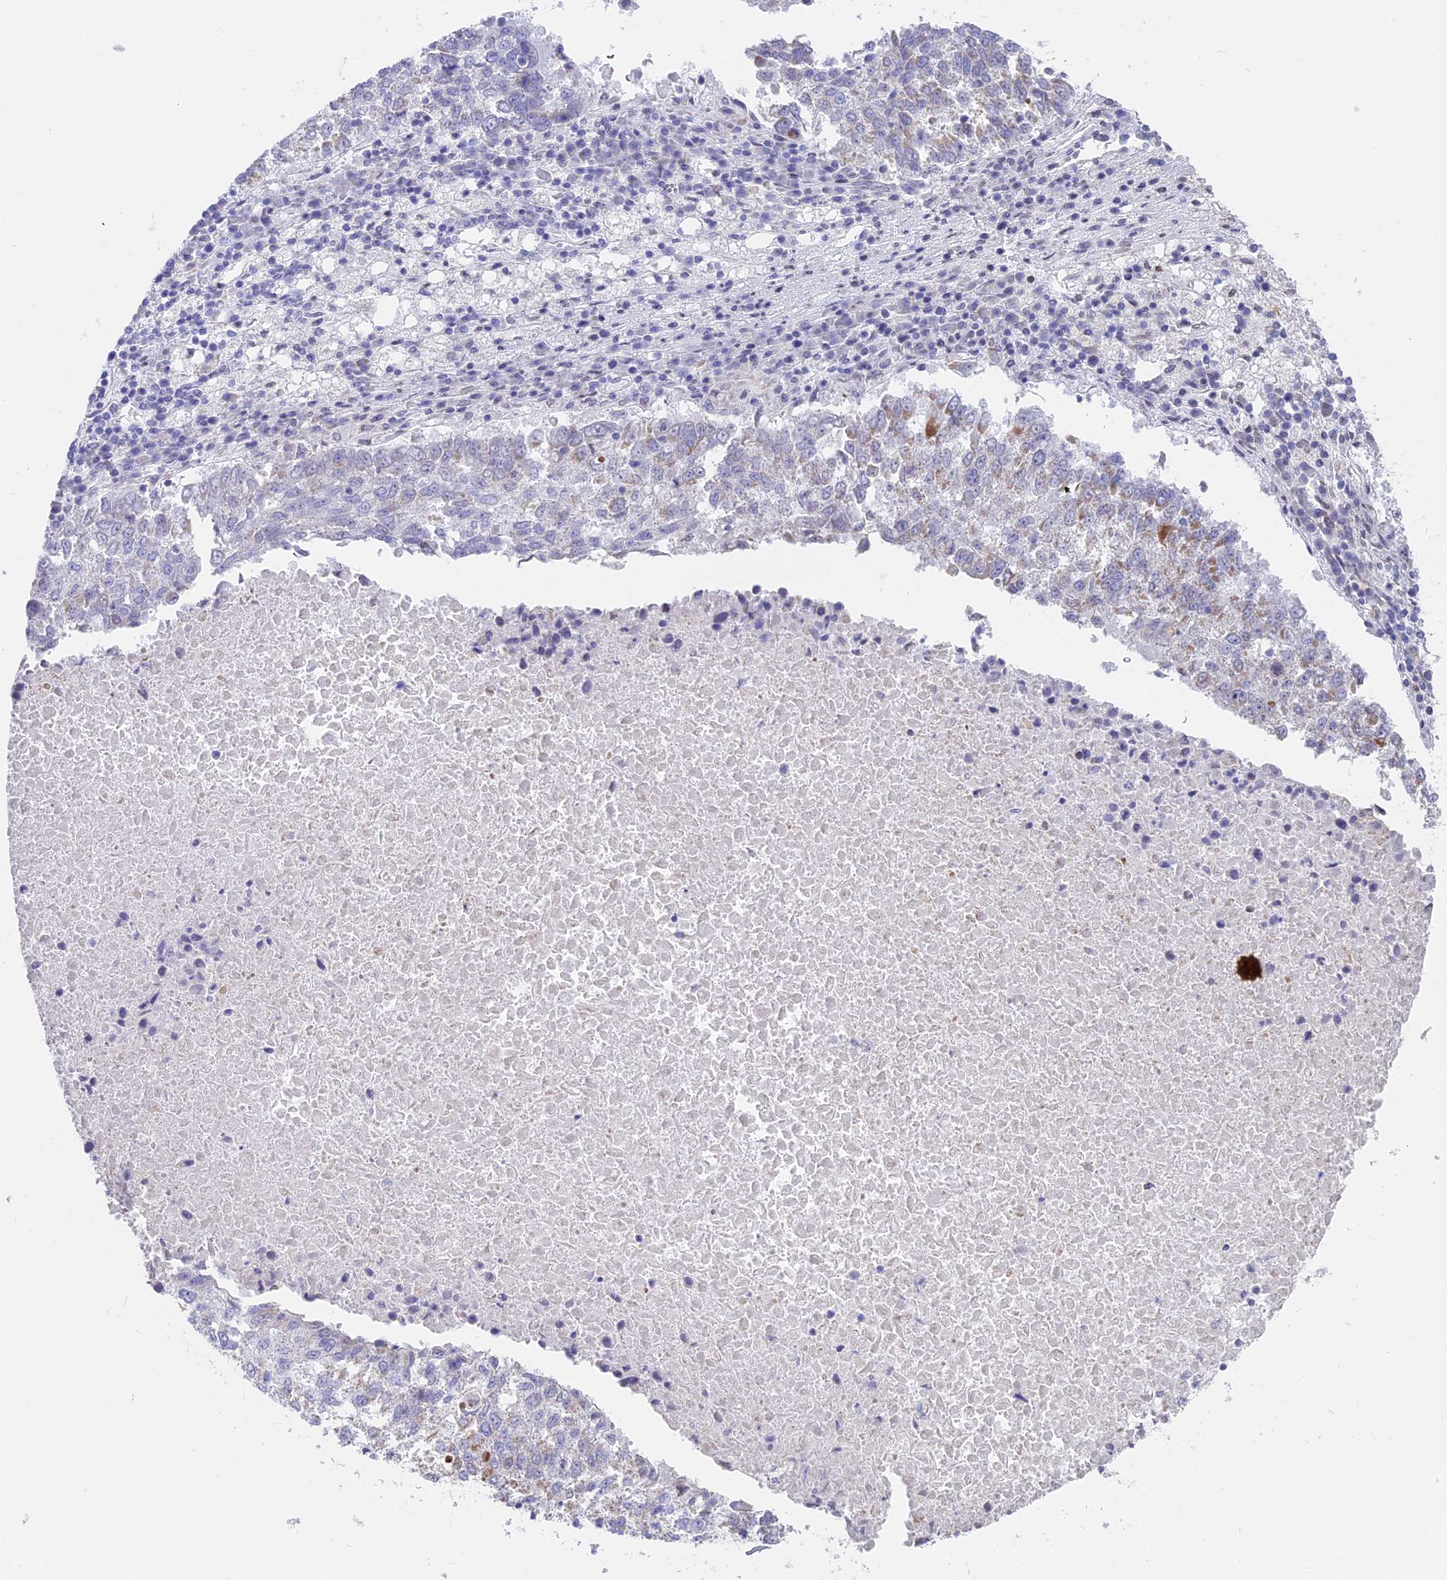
{"staining": {"intensity": "weak", "quantity": "<25%", "location": "cytoplasmic/membranous"}, "tissue": "lung cancer", "cell_type": "Tumor cells", "image_type": "cancer", "snomed": [{"axis": "morphology", "description": "Squamous cell carcinoma, NOS"}, {"axis": "topography", "description": "Lung"}], "caption": "Immunohistochemistry (IHC) histopathology image of lung cancer (squamous cell carcinoma) stained for a protein (brown), which displays no positivity in tumor cells.", "gene": "PTCHD4", "patient": {"sex": "male", "age": 73}}